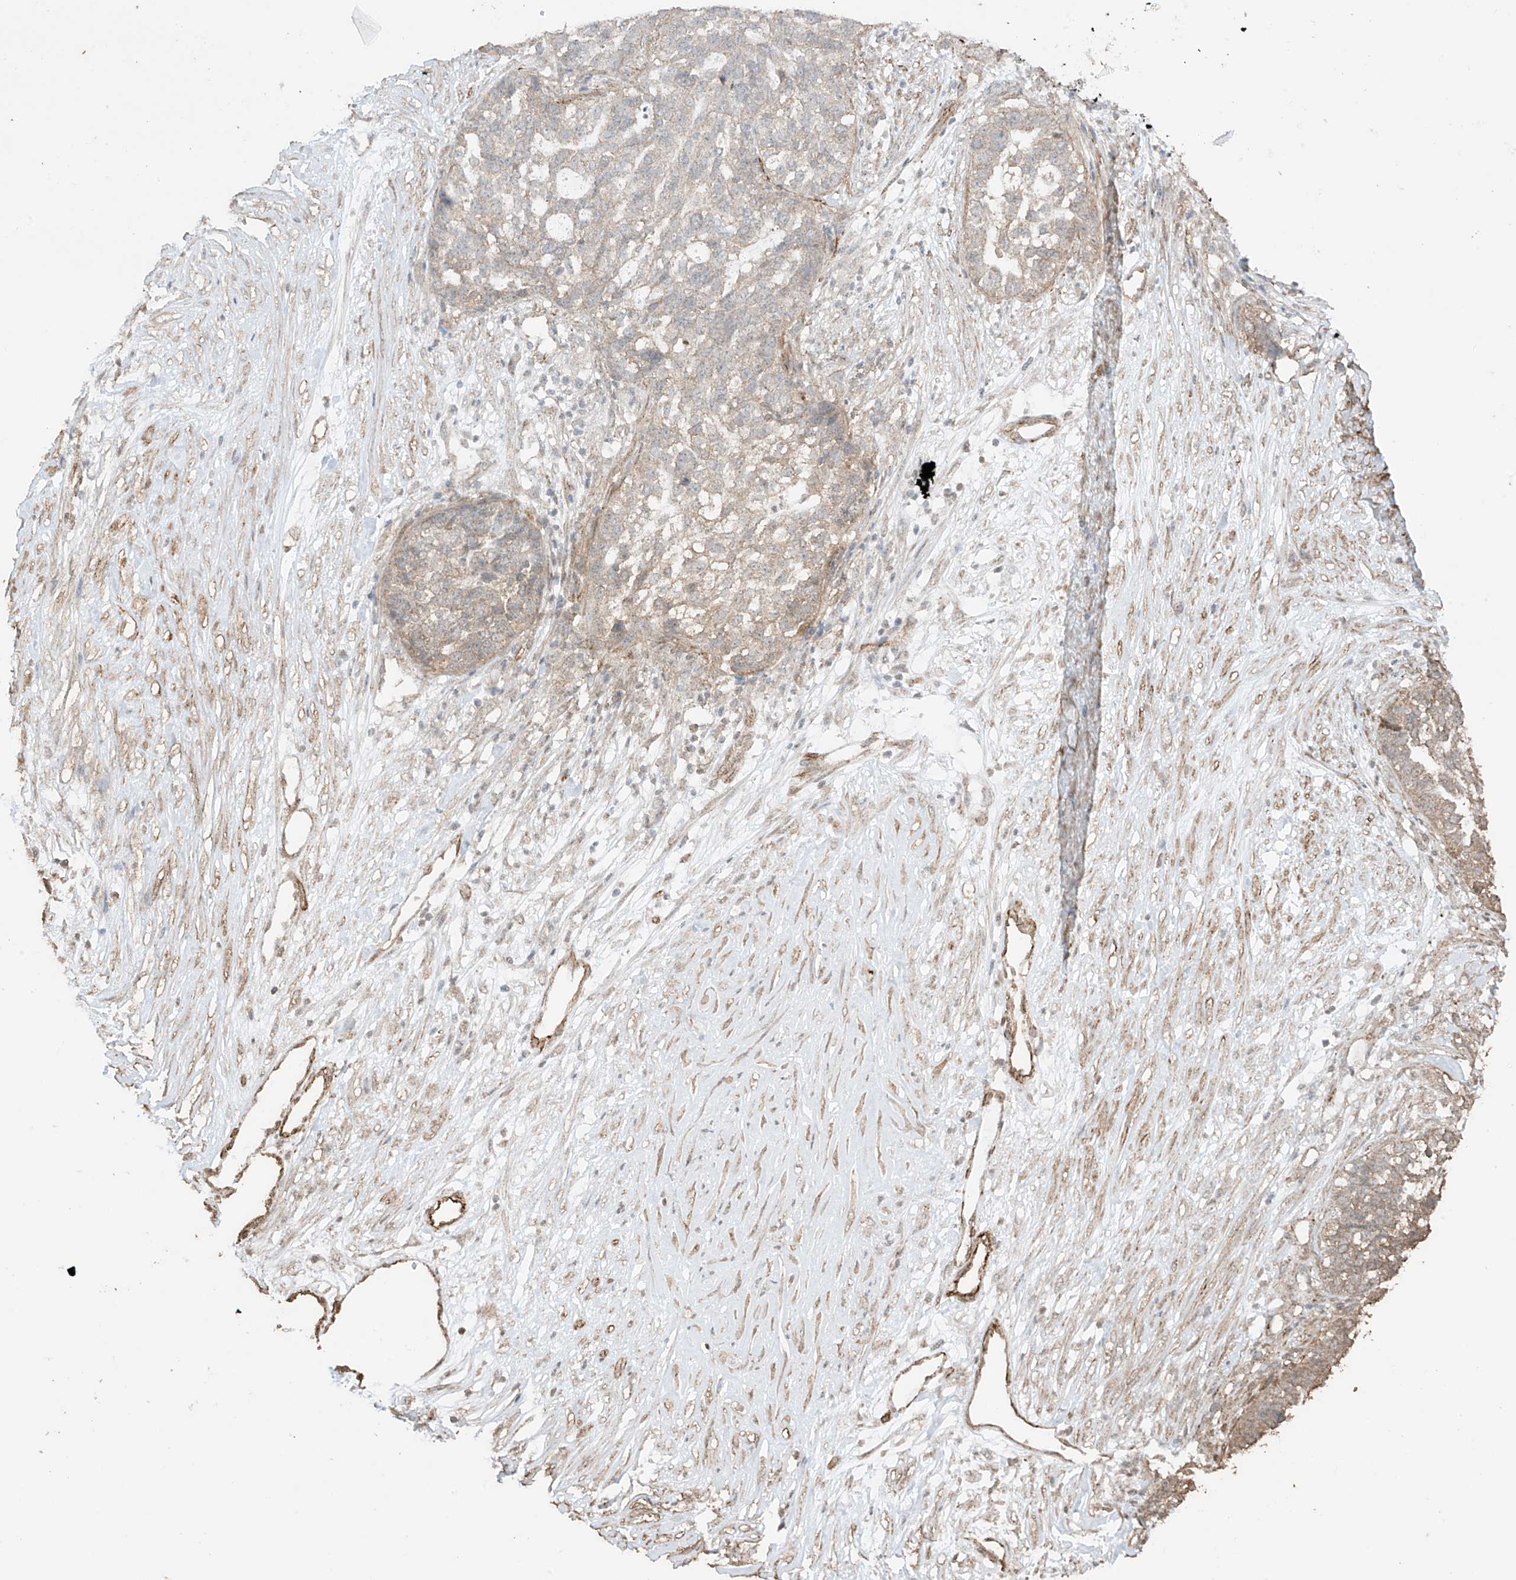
{"staining": {"intensity": "weak", "quantity": "25%-75%", "location": "cytoplasmic/membranous"}, "tissue": "ovarian cancer", "cell_type": "Tumor cells", "image_type": "cancer", "snomed": [{"axis": "morphology", "description": "Cystadenocarcinoma, serous, NOS"}, {"axis": "topography", "description": "Ovary"}], "caption": "The immunohistochemical stain labels weak cytoplasmic/membranous expression in tumor cells of serous cystadenocarcinoma (ovarian) tissue.", "gene": "TTLL5", "patient": {"sex": "female", "age": 59}}